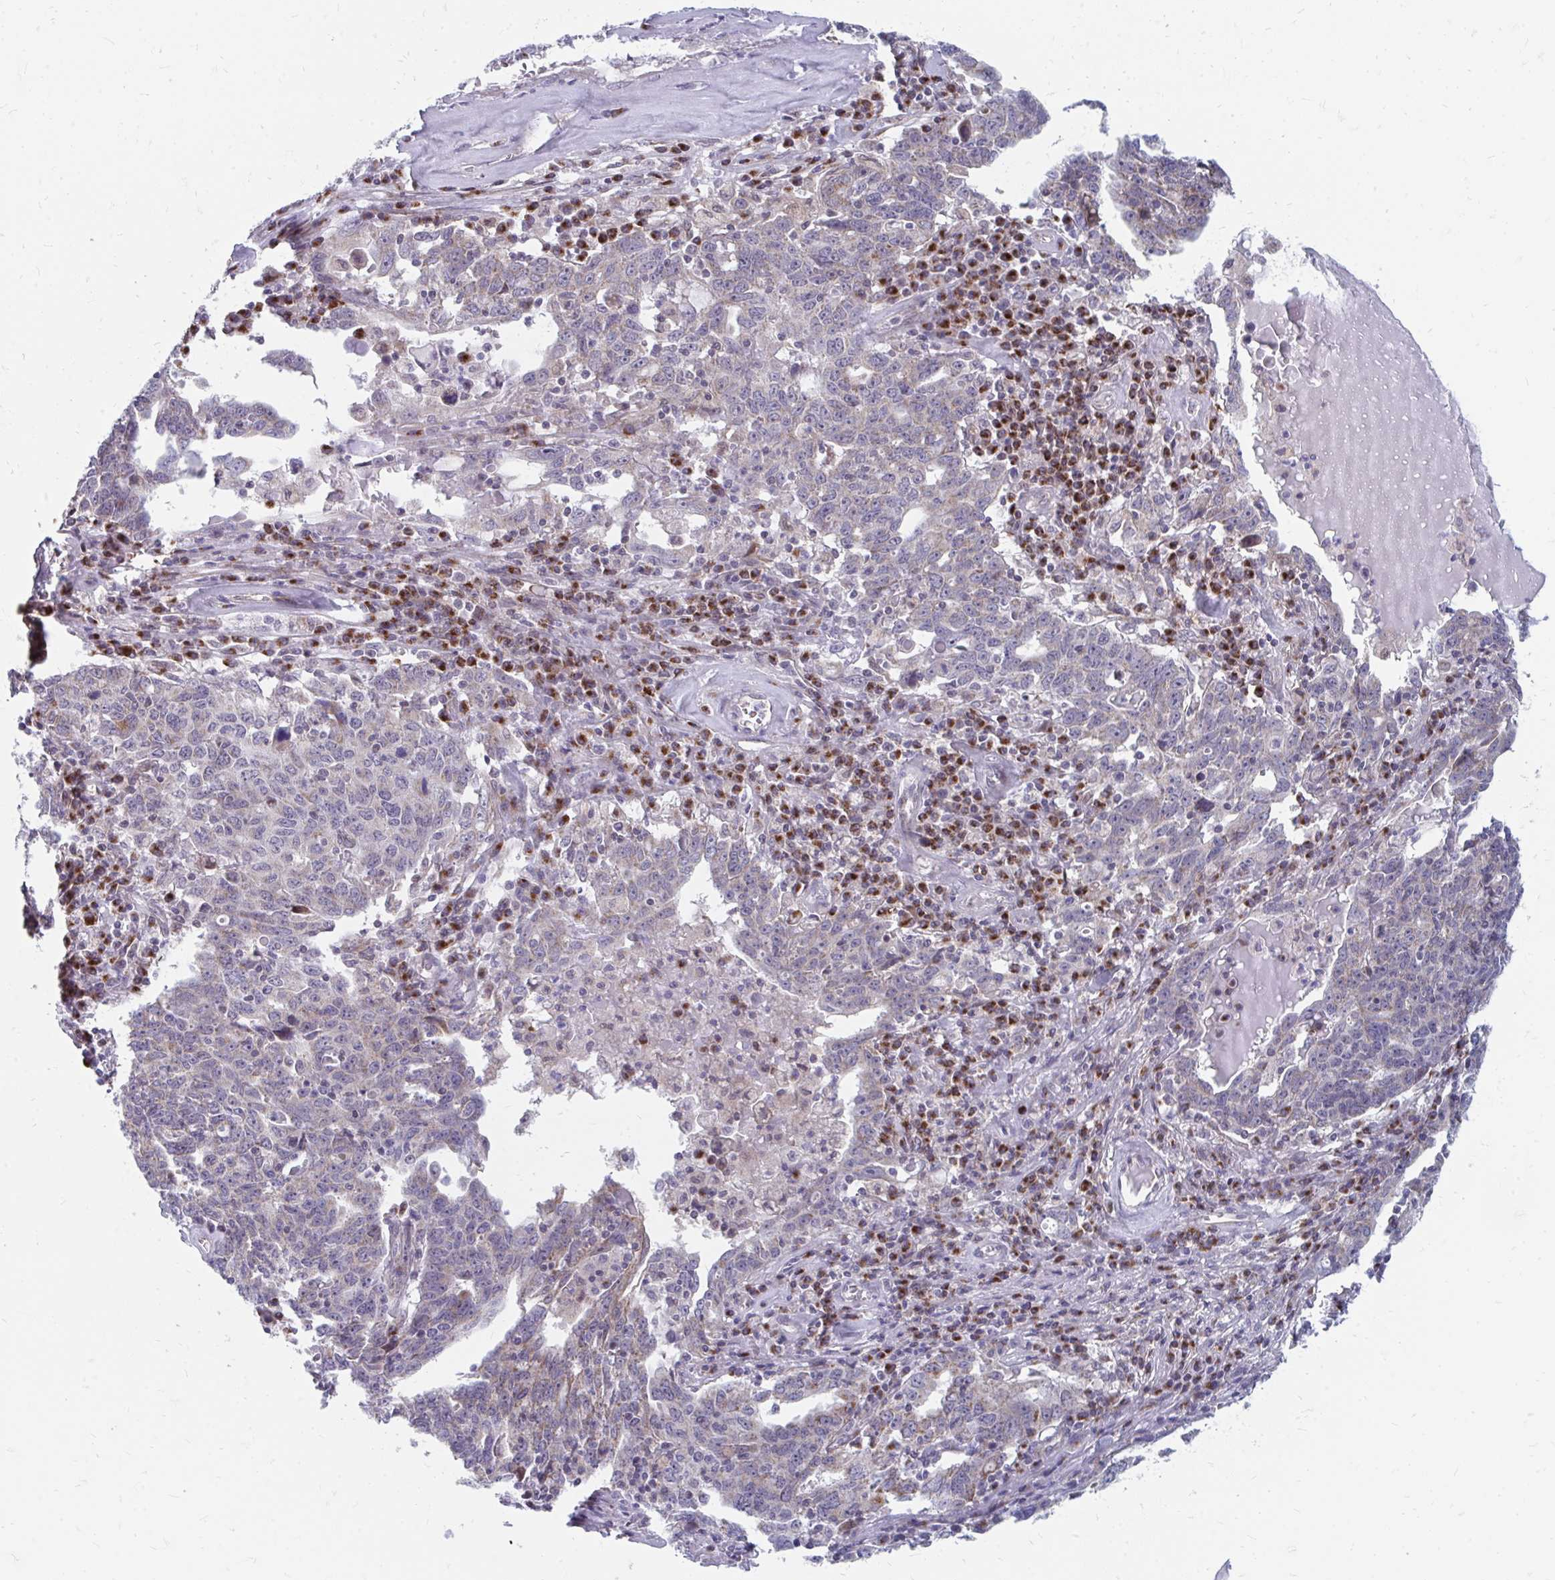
{"staining": {"intensity": "weak", "quantity": "<25%", "location": "cytoplasmic/membranous"}, "tissue": "ovarian cancer", "cell_type": "Tumor cells", "image_type": "cancer", "snomed": [{"axis": "morphology", "description": "Carcinoma, endometroid"}, {"axis": "topography", "description": "Ovary"}], "caption": "The immunohistochemistry (IHC) histopathology image has no significant positivity in tumor cells of ovarian cancer (endometroid carcinoma) tissue. (DAB (3,3'-diaminobenzidine) IHC, high magnification).", "gene": "PABIR3", "patient": {"sex": "female", "age": 62}}